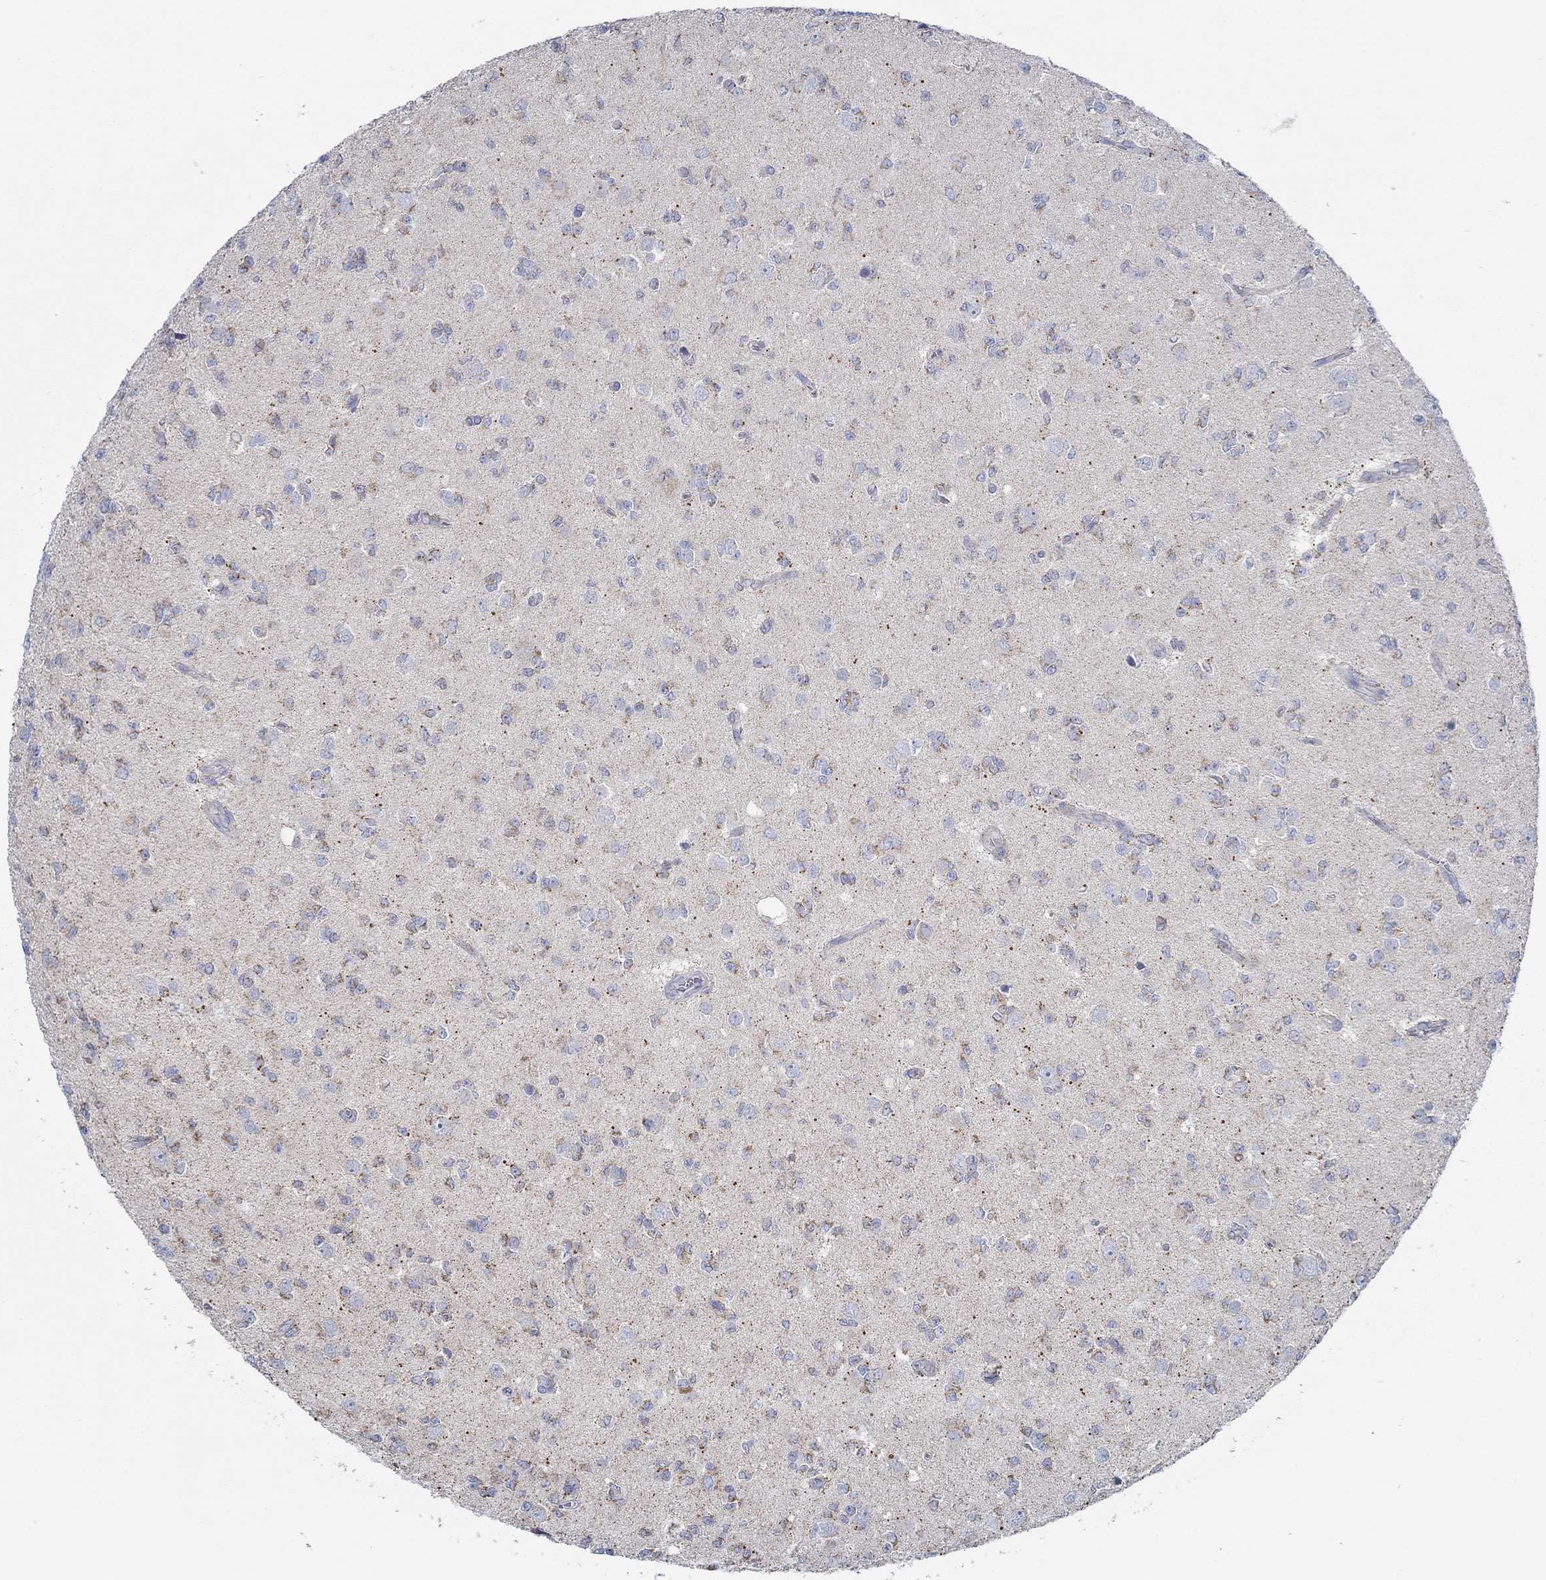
{"staining": {"intensity": "negative", "quantity": "none", "location": "none"}, "tissue": "glioma", "cell_type": "Tumor cells", "image_type": "cancer", "snomed": [{"axis": "morphology", "description": "Glioma, malignant, Low grade"}, {"axis": "topography", "description": "Brain"}], "caption": "Immunohistochemical staining of human low-grade glioma (malignant) demonstrates no significant expression in tumor cells.", "gene": "GLOD5", "patient": {"sex": "female", "age": 45}}